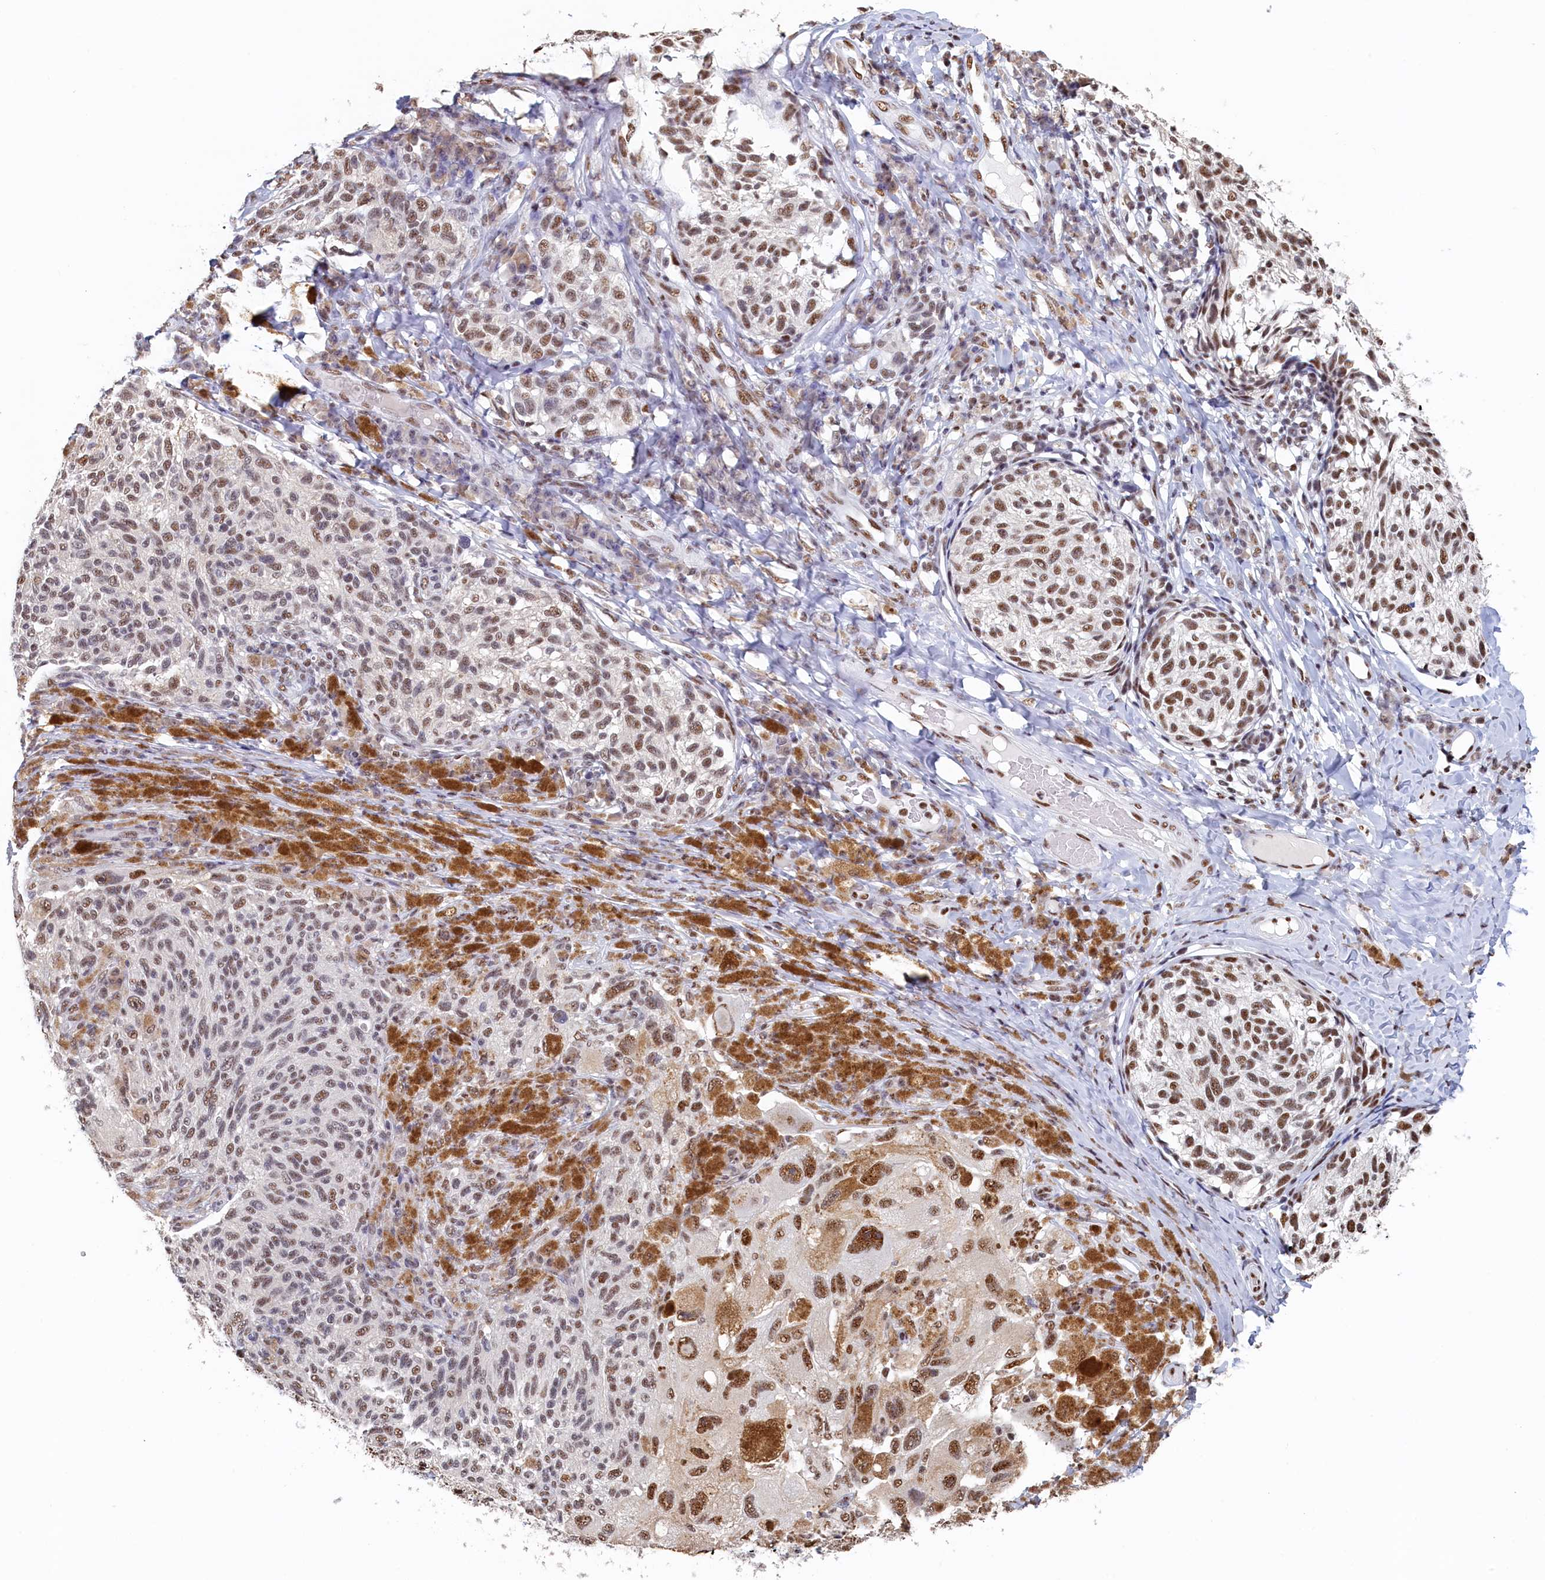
{"staining": {"intensity": "moderate", "quantity": "25%-75%", "location": "nuclear"}, "tissue": "melanoma", "cell_type": "Tumor cells", "image_type": "cancer", "snomed": [{"axis": "morphology", "description": "Malignant melanoma, NOS"}, {"axis": "topography", "description": "Skin"}], "caption": "Protein expression analysis of human melanoma reveals moderate nuclear positivity in about 25%-75% of tumor cells.", "gene": "MOSPD3", "patient": {"sex": "female", "age": 73}}